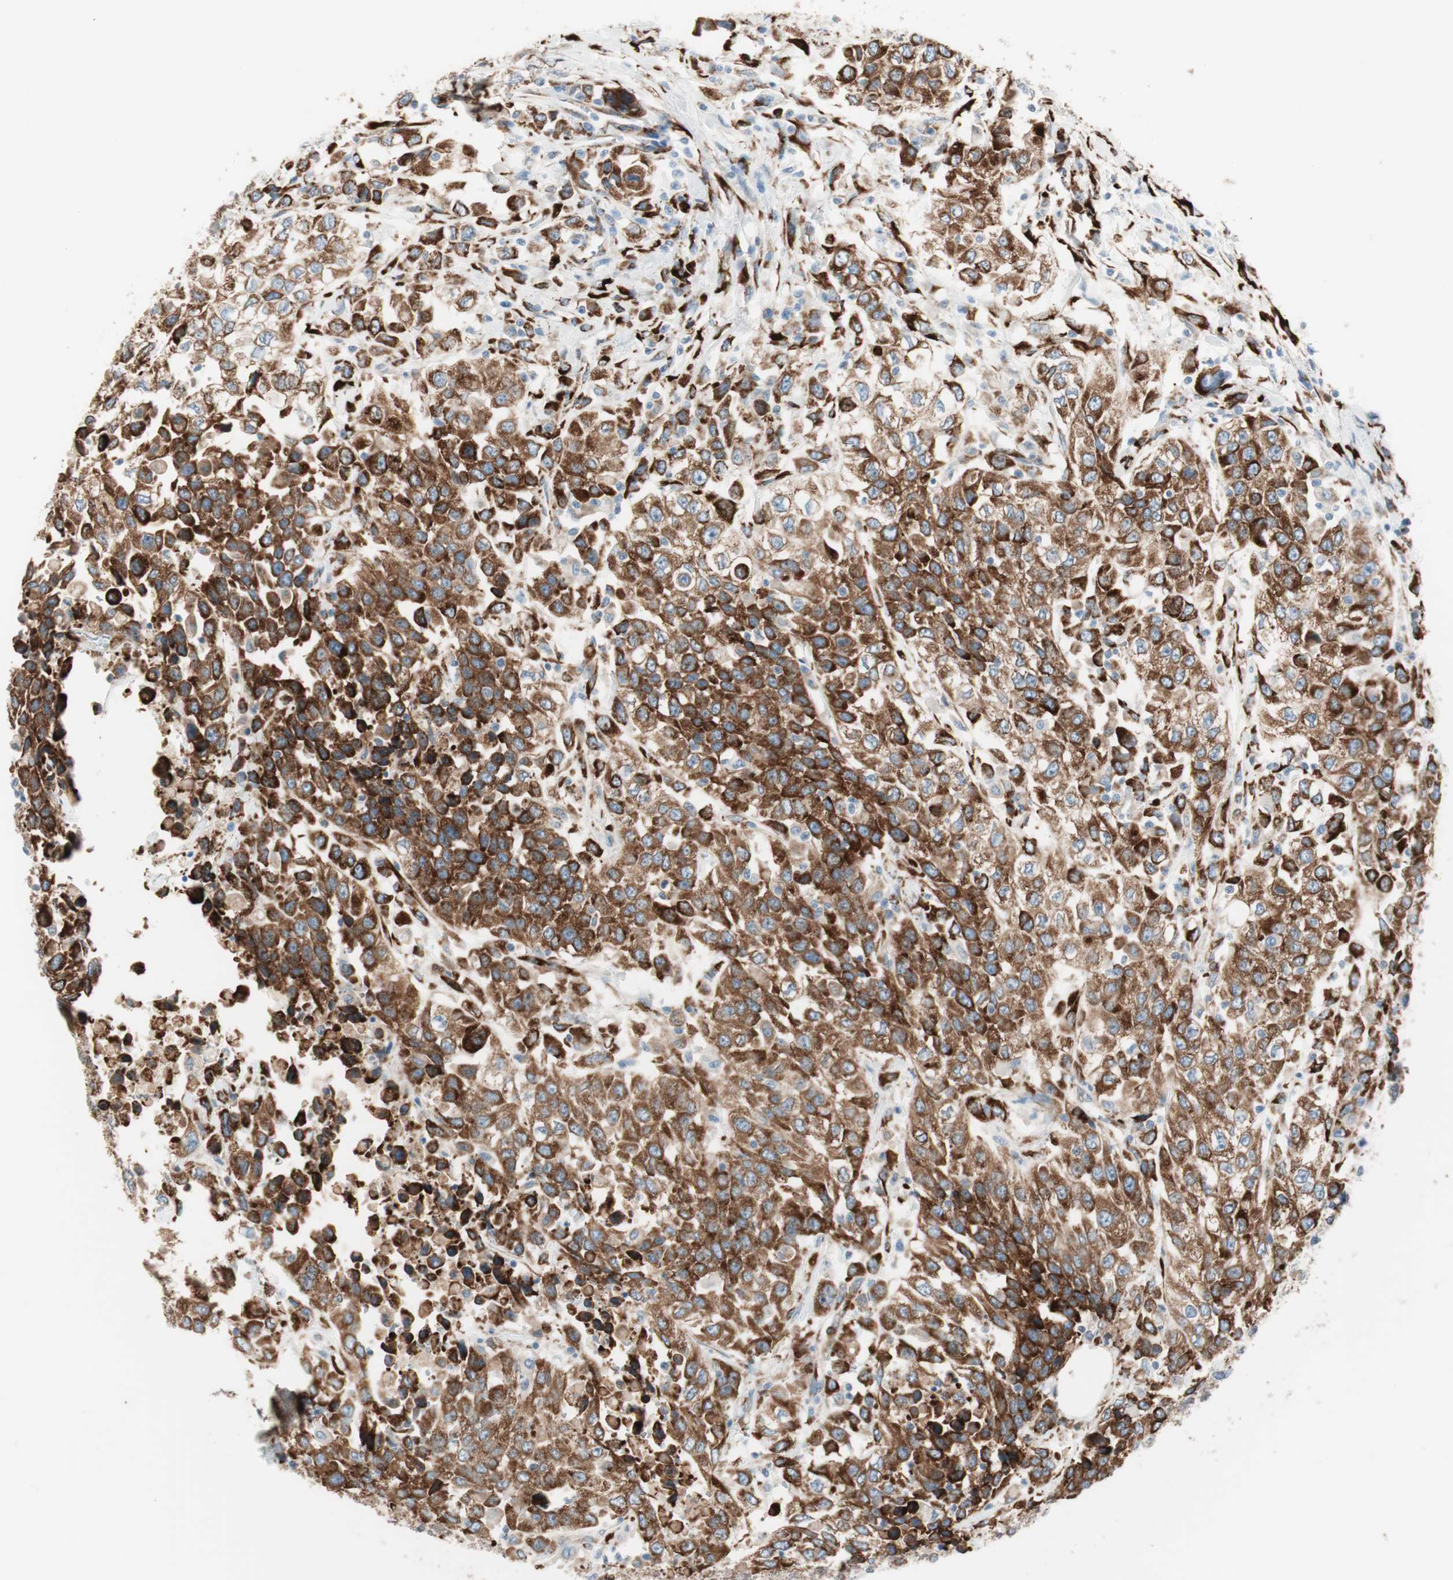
{"staining": {"intensity": "strong", "quantity": ">75%", "location": "cytoplasmic/membranous"}, "tissue": "urothelial cancer", "cell_type": "Tumor cells", "image_type": "cancer", "snomed": [{"axis": "morphology", "description": "Urothelial carcinoma, High grade"}, {"axis": "topography", "description": "Urinary bladder"}], "caption": "Brown immunohistochemical staining in urothelial cancer exhibits strong cytoplasmic/membranous expression in about >75% of tumor cells.", "gene": "P4HTM", "patient": {"sex": "female", "age": 80}}